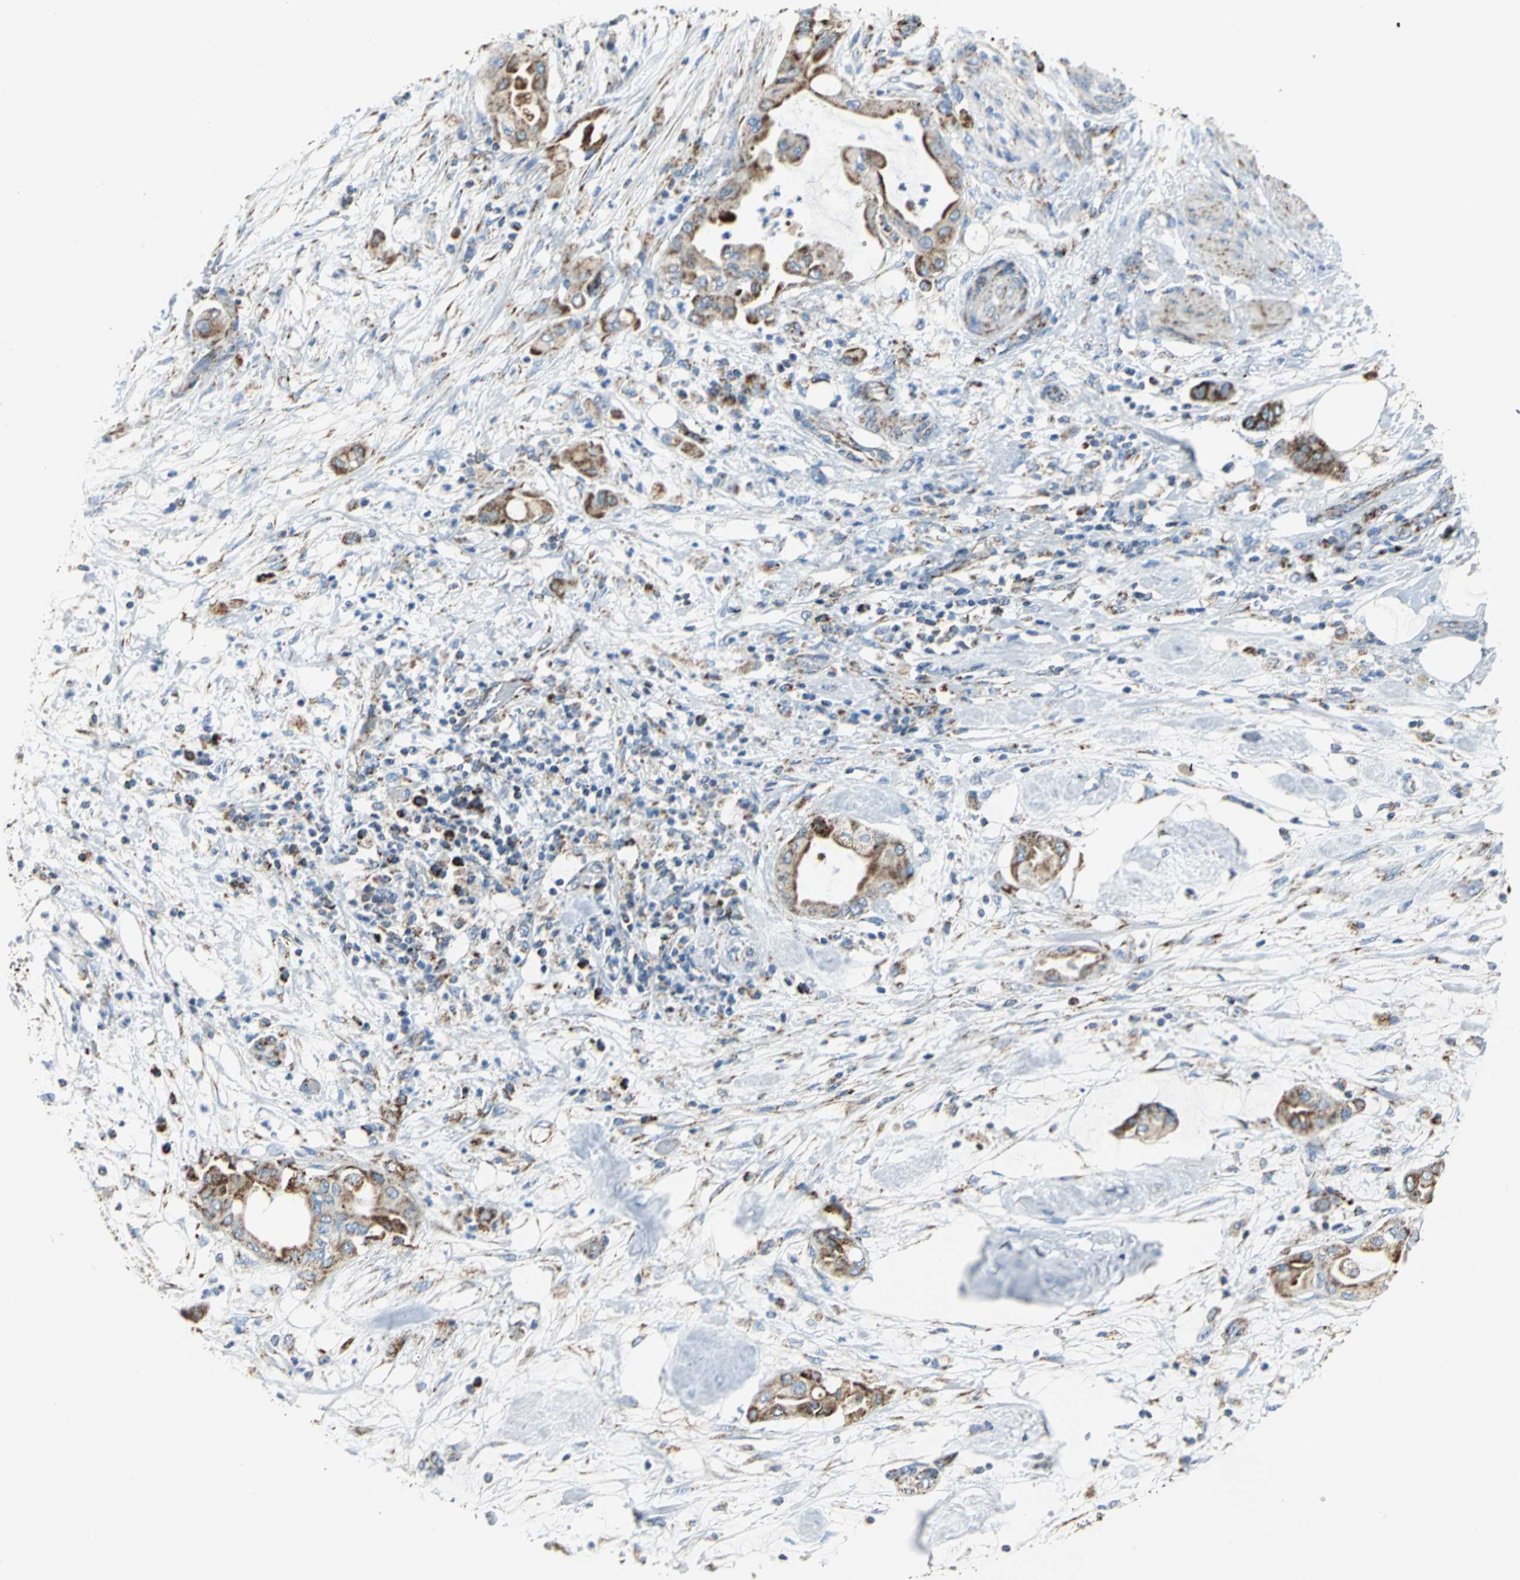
{"staining": {"intensity": "moderate", "quantity": "25%-75%", "location": "cytoplasmic/membranous"}, "tissue": "pancreatic cancer", "cell_type": "Tumor cells", "image_type": "cancer", "snomed": [{"axis": "morphology", "description": "Adenocarcinoma, NOS"}, {"axis": "morphology", "description": "Adenocarcinoma, metastatic, NOS"}, {"axis": "topography", "description": "Lymph node"}, {"axis": "topography", "description": "Pancreas"}, {"axis": "topography", "description": "Duodenum"}], "caption": "Brown immunohistochemical staining in human pancreatic metastatic adenocarcinoma demonstrates moderate cytoplasmic/membranous positivity in about 25%-75% of tumor cells.", "gene": "NTRK1", "patient": {"sex": "female", "age": 64}}